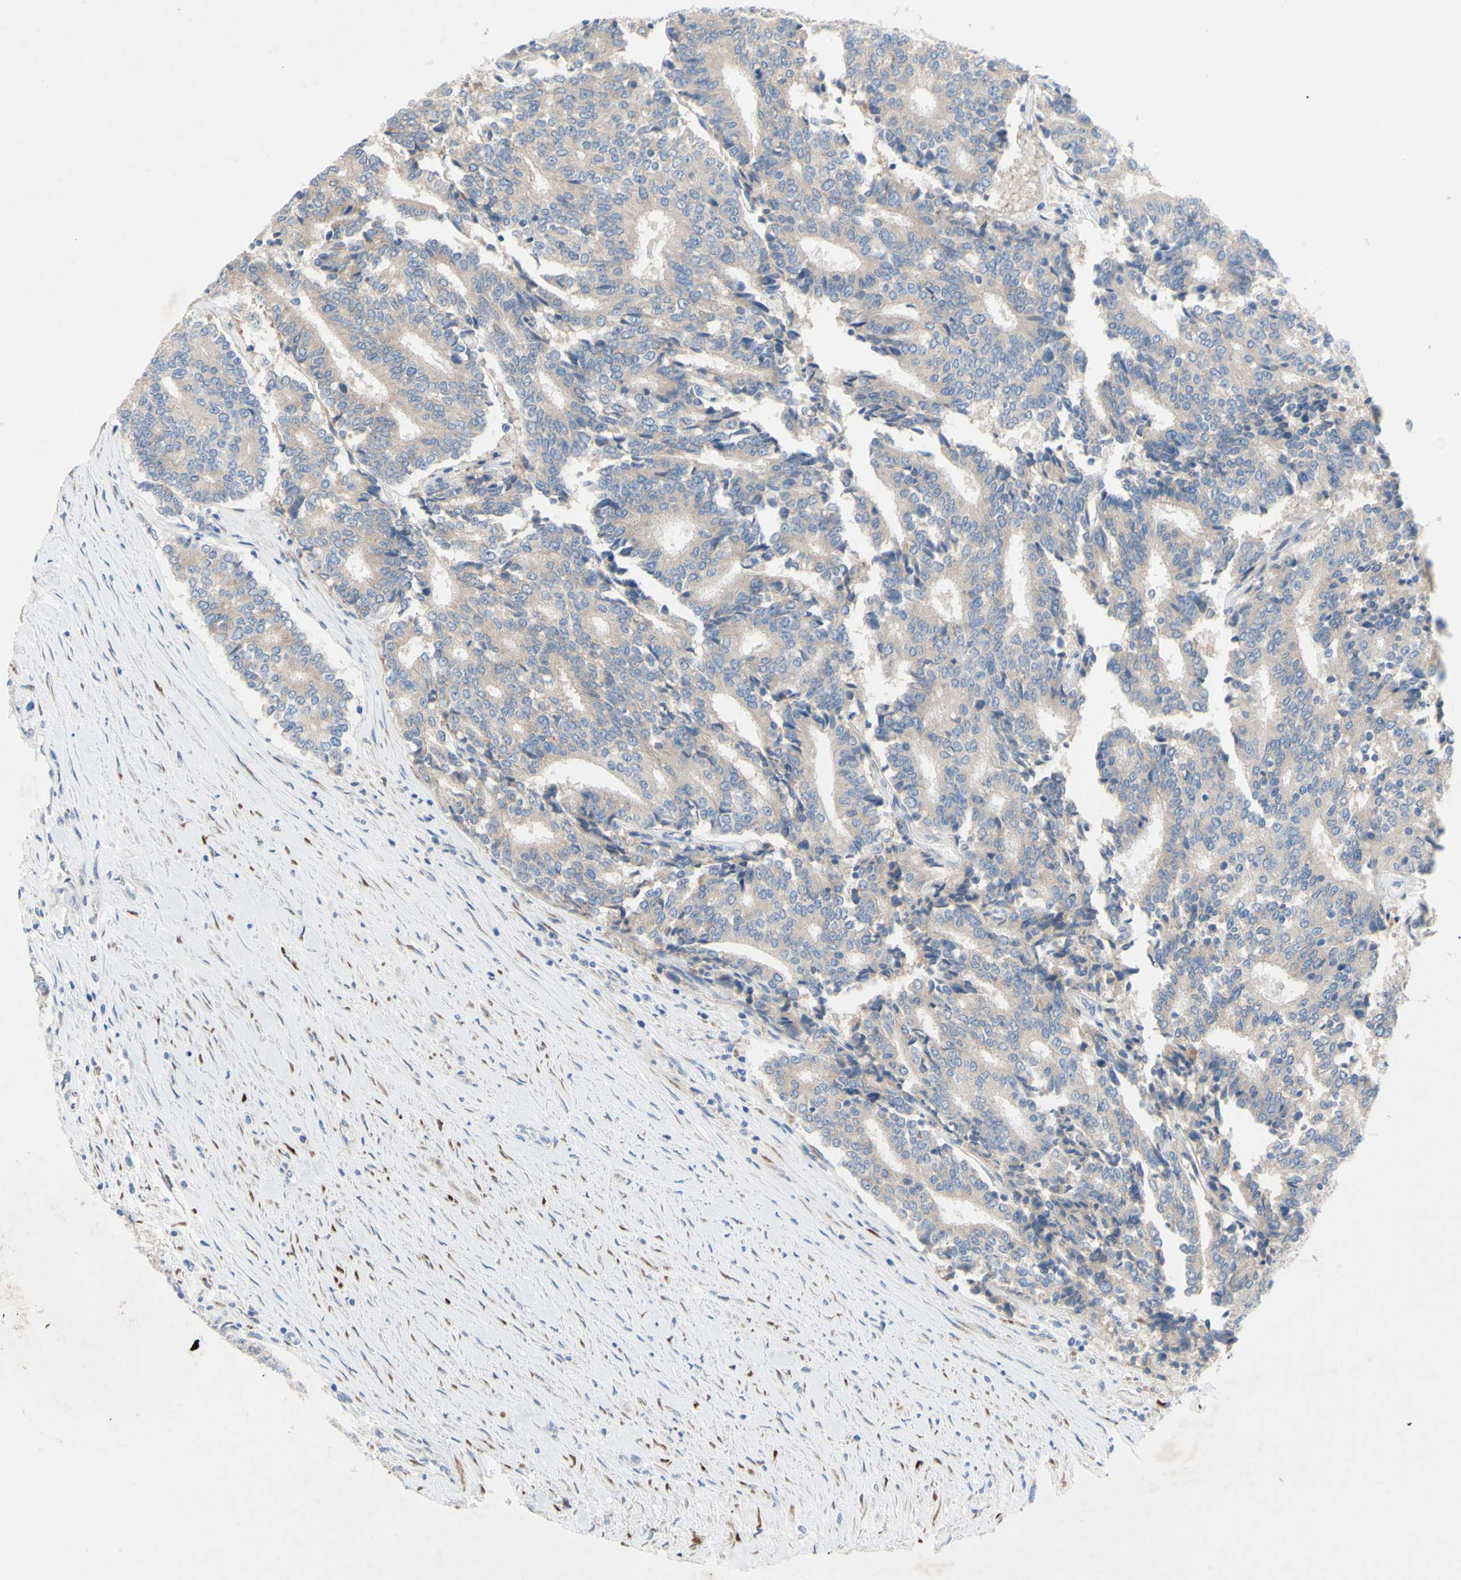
{"staining": {"intensity": "negative", "quantity": "none", "location": "none"}, "tissue": "prostate cancer", "cell_type": "Tumor cells", "image_type": "cancer", "snomed": [{"axis": "morphology", "description": "Normal tissue, NOS"}, {"axis": "morphology", "description": "Adenocarcinoma, High grade"}, {"axis": "topography", "description": "Prostate"}, {"axis": "topography", "description": "Seminal veicle"}], "caption": "Tumor cells are negative for brown protein staining in prostate cancer (high-grade adenocarcinoma).", "gene": "TMIGD2", "patient": {"sex": "male", "age": 55}}